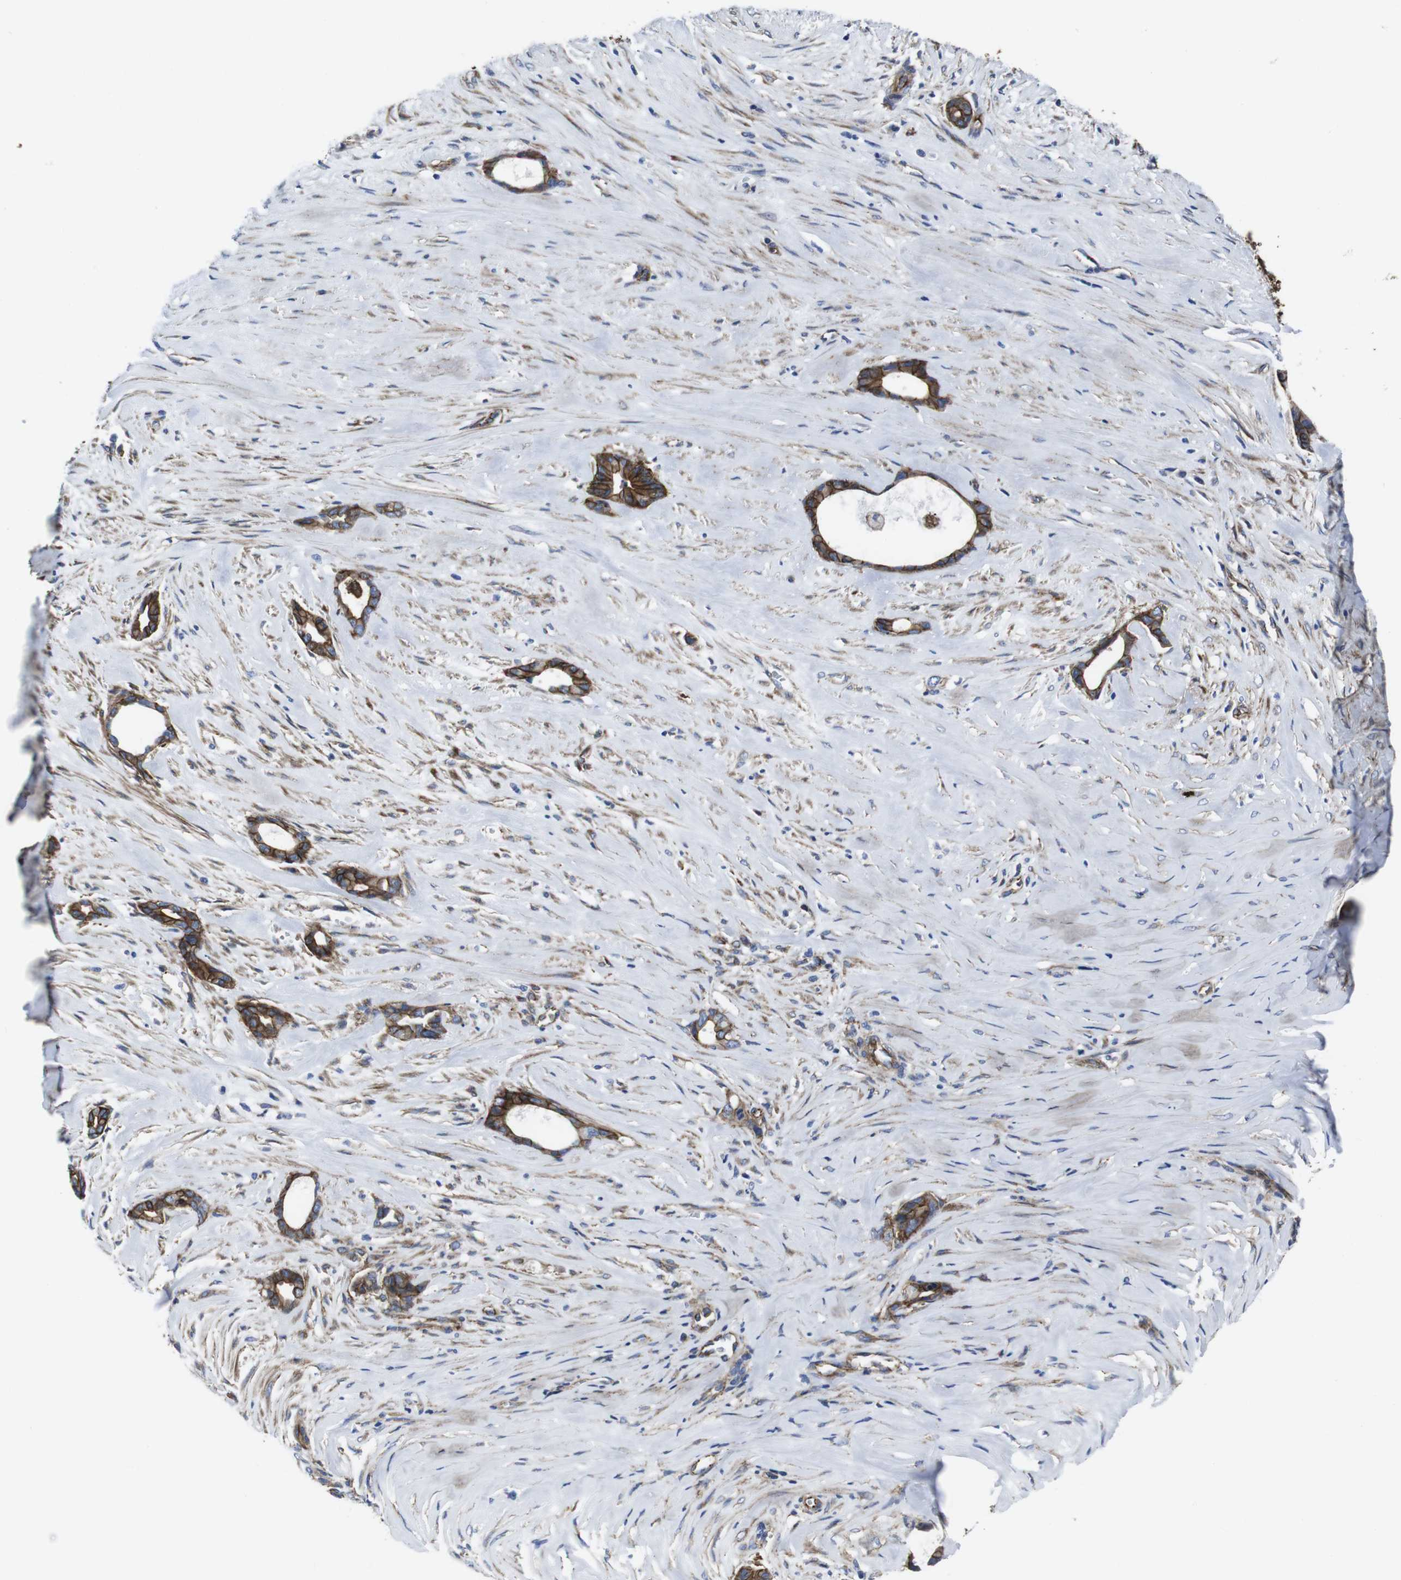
{"staining": {"intensity": "strong", "quantity": ">75%", "location": "cytoplasmic/membranous"}, "tissue": "liver cancer", "cell_type": "Tumor cells", "image_type": "cancer", "snomed": [{"axis": "morphology", "description": "Cholangiocarcinoma"}, {"axis": "topography", "description": "Liver"}], "caption": "Human liver cancer (cholangiocarcinoma) stained with a protein marker shows strong staining in tumor cells.", "gene": "NUMB", "patient": {"sex": "female", "age": 55}}